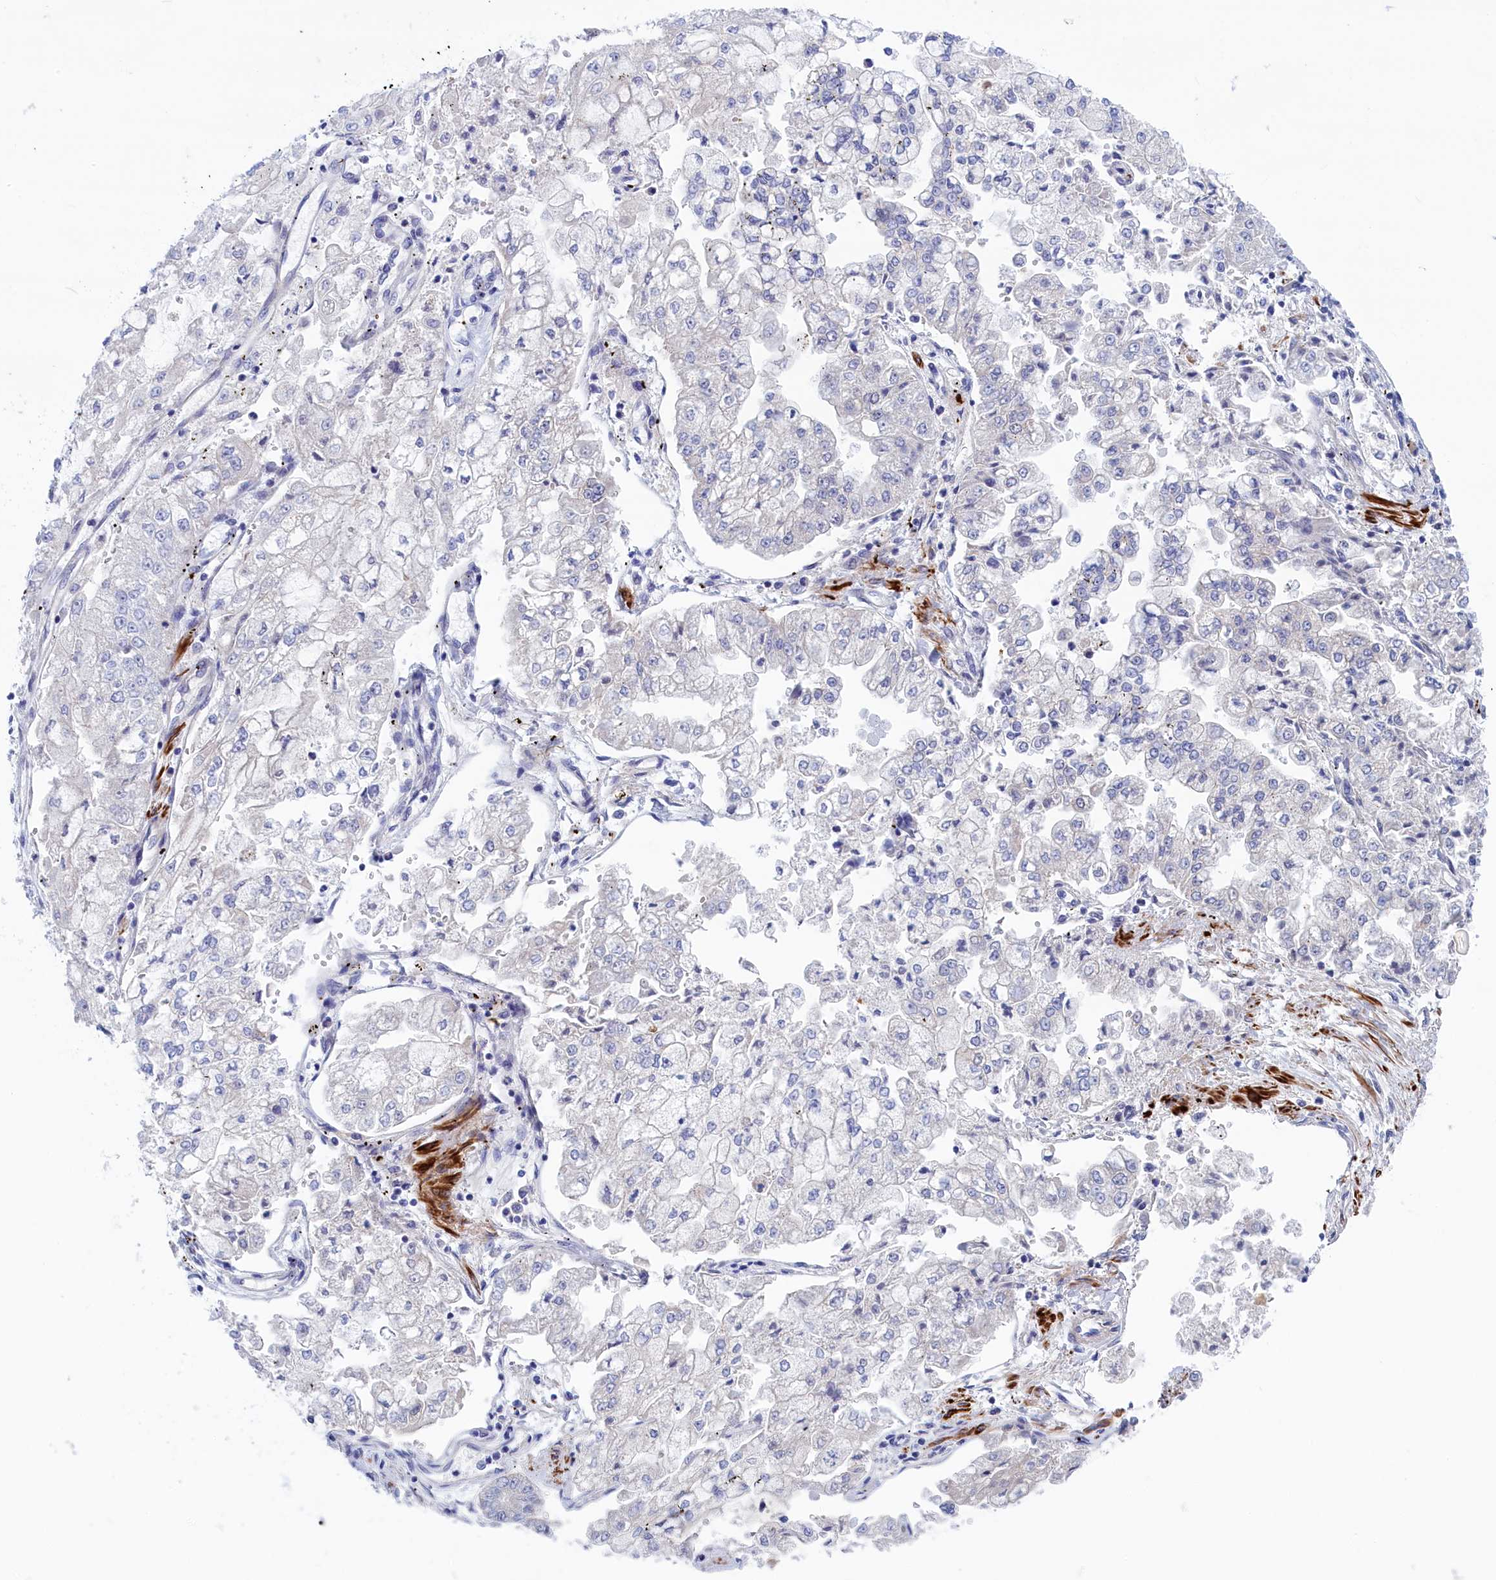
{"staining": {"intensity": "negative", "quantity": "none", "location": "none"}, "tissue": "stomach cancer", "cell_type": "Tumor cells", "image_type": "cancer", "snomed": [{"axis": "morphology", "description": "Adenocarcinoma, NOS"}, {"axis": "topography", "description": "Stomach"}], "caption": "An image of human stomach cancer (adenocarcinoma) is negative for staining in tumor cells. The staining is performed using DAB brown chromogen with nuclei counter-stained in using hematoxylin.", "gene": "WDR83", "patient": {"sex": "male", "age": 76}}